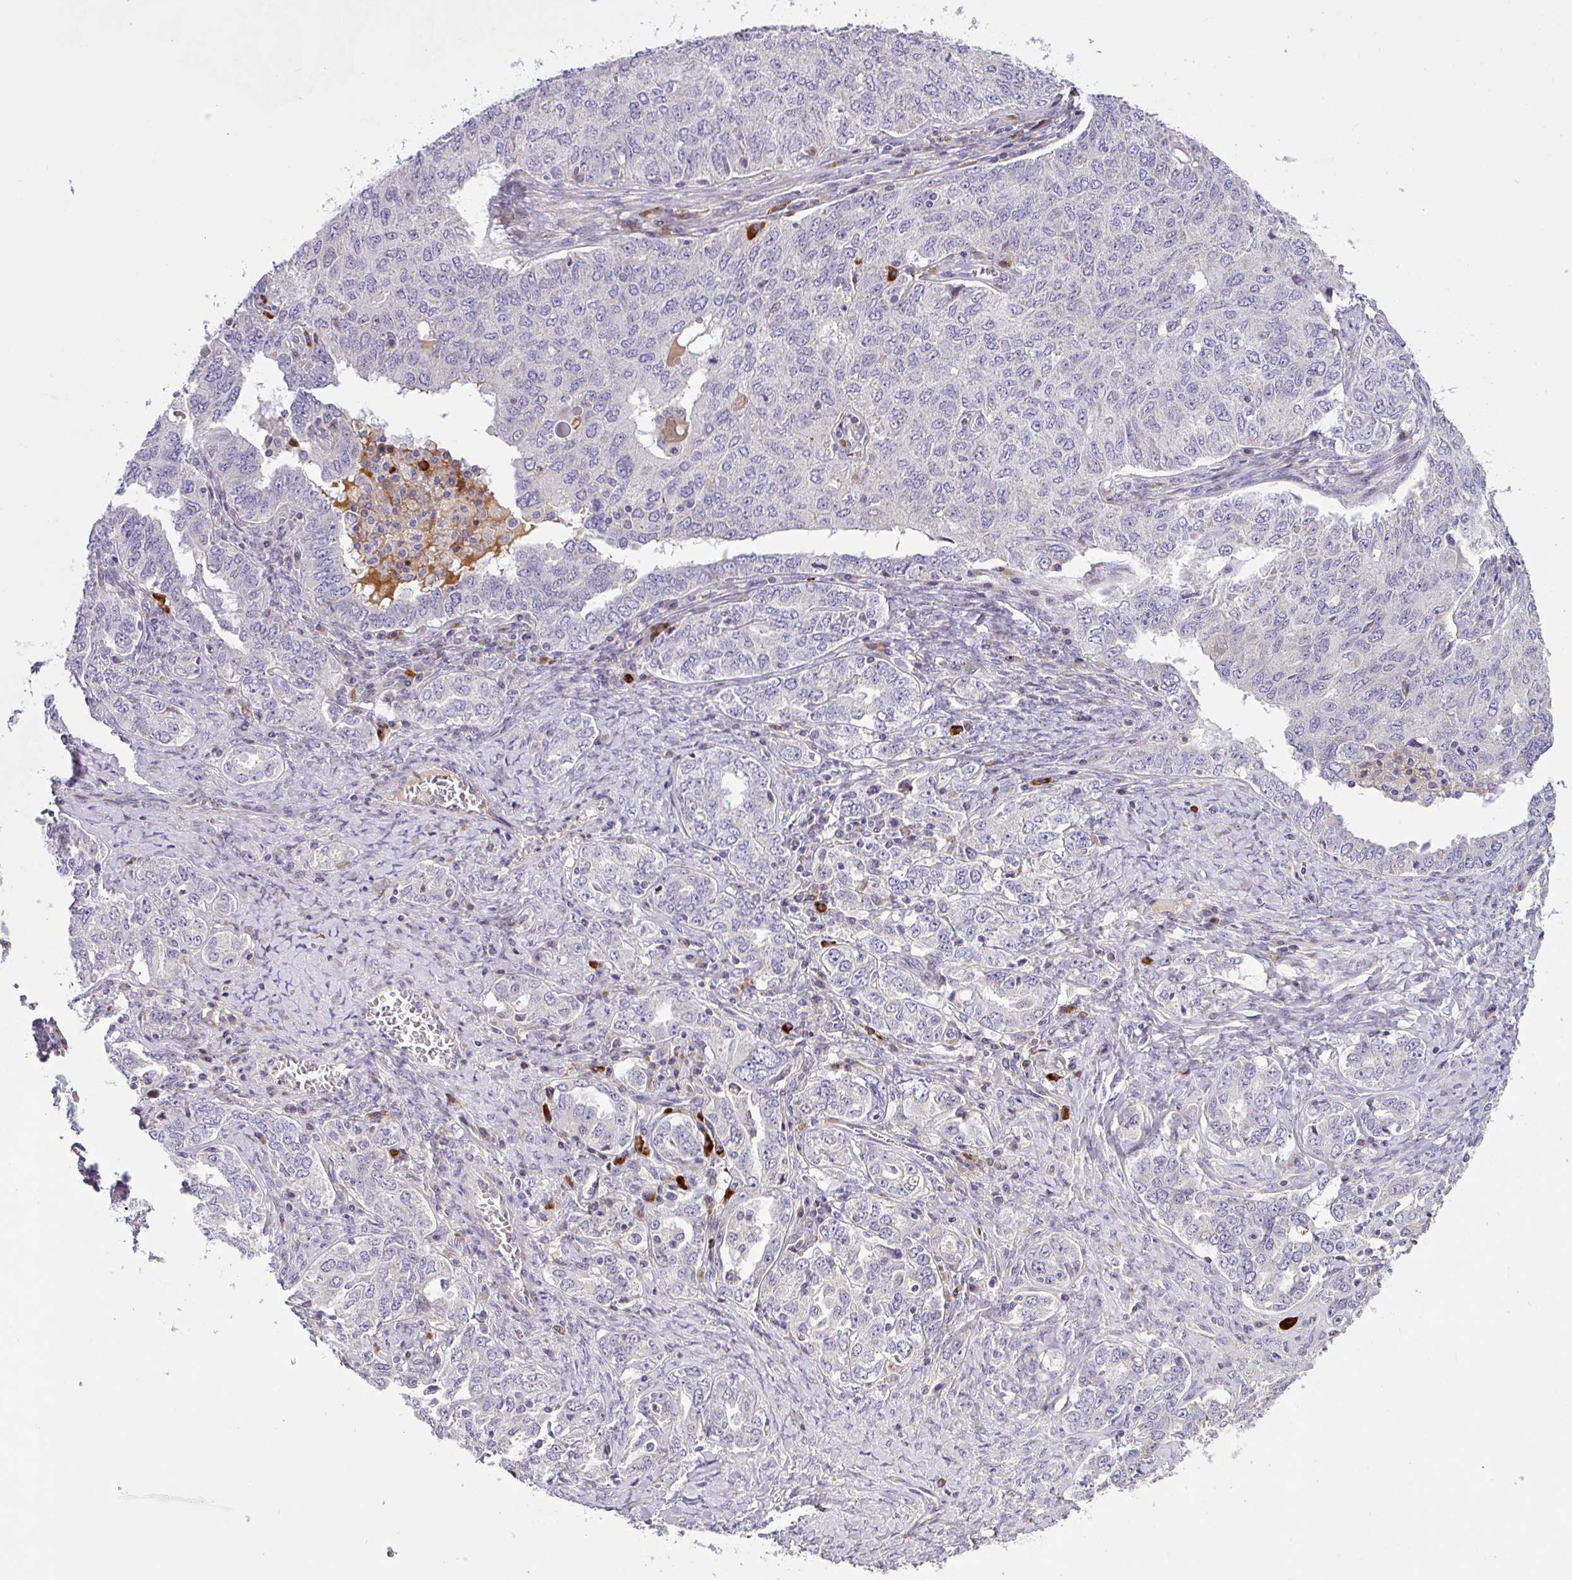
{"staining": {"intensity": "negative", "quantity": "none", "location": "none"}, "tissue": "ovarian cancer", "cell_type": "Tumor cells", "image_type": "cancer", "snomed": [{"axis": "morphology", "description": "Carcinoma, endometroid"}, {"axis": "topography", "description": "Ovary"}], "caption": "The photomicrograph demonstrates no staining of tumor cells in ovarian cancer.", "gene": "KLHL3", "patient": {"sex": "female", "age": 62}}